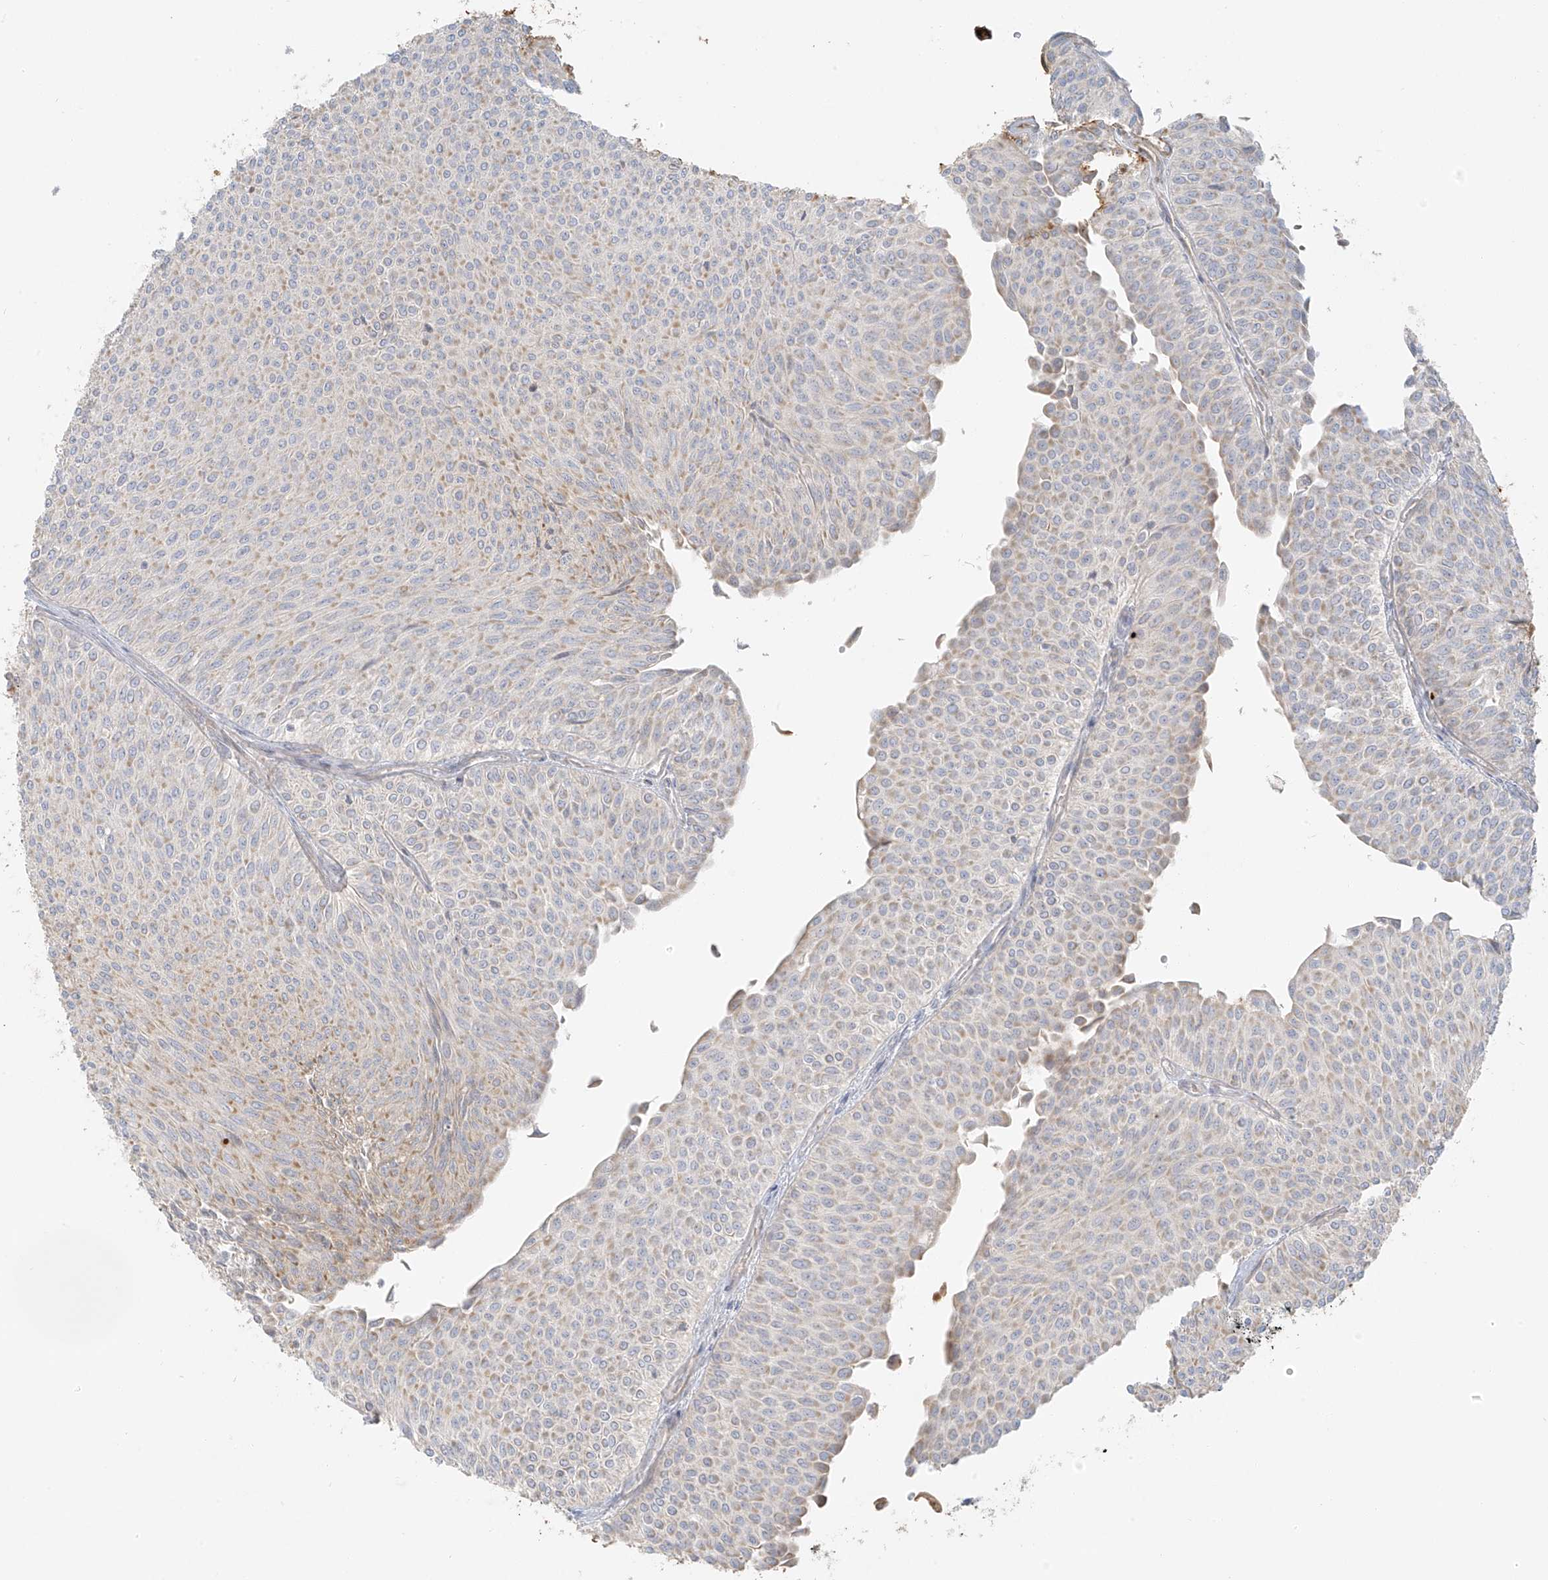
{"staining": {"intensity": "weak", "quantity": "25%-75%", "location": "cytoplasmic/membranous"}, "tissue": "urothelial cancer", "cell_type": "Tumor cells", "image_type": "cancer", "snomed": [{"axis": "morphology", "description": "Urothelial carcinoma, Low grade"}, {"axis": "topography", "description": "Urinary bladder"}], "caption": "Human urothelial cancer stained with a brown dye reveals weak cytoplasmic/membranous positive expression in about 25%-75% of tumor cells.", "gene": "MIPEP", "patient": {"sex": "male", "age": 78}}